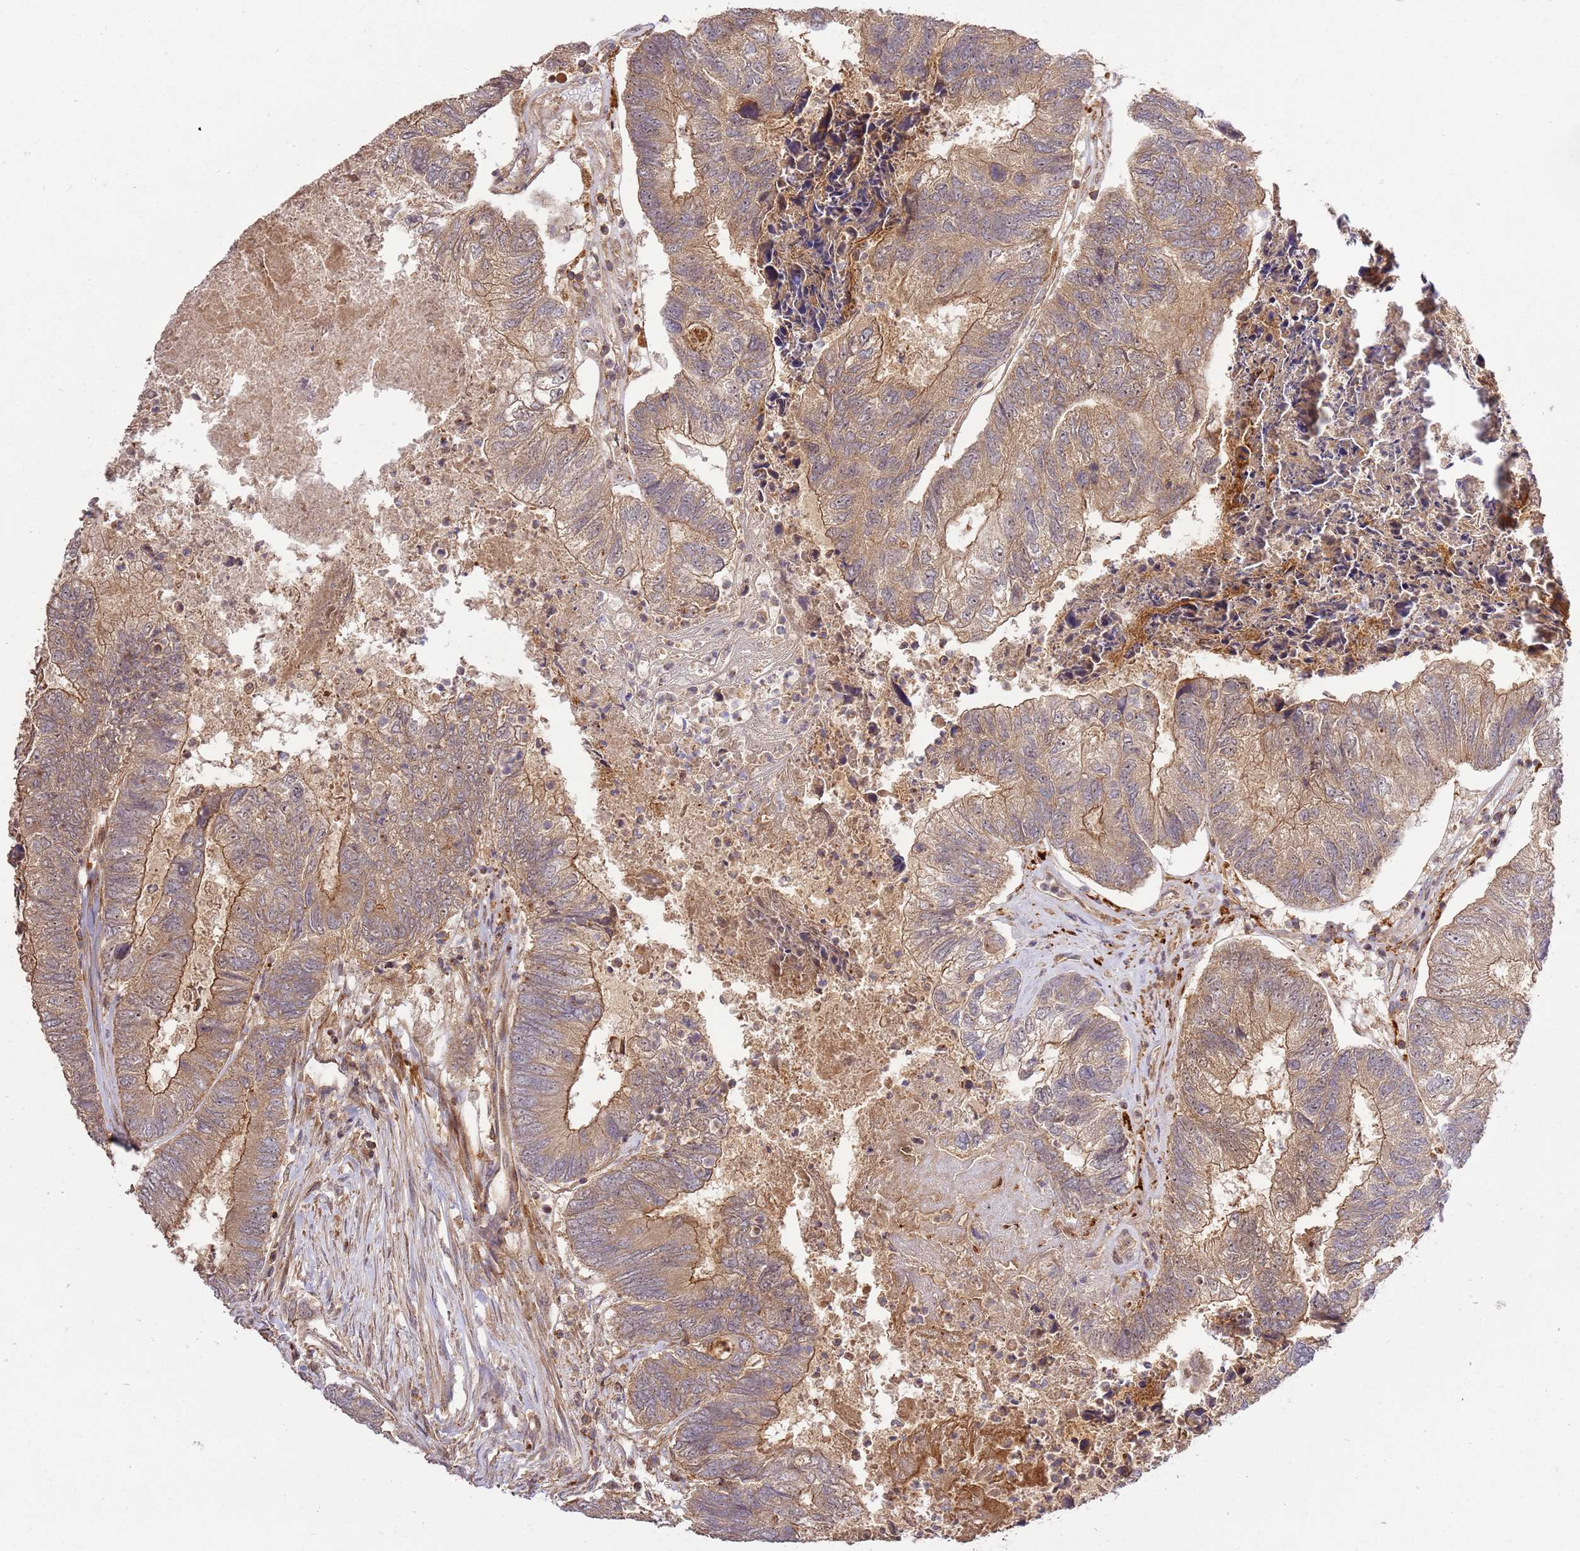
{"staining": {"intensity": "moderate", "quantity": "25%-75%", "location": "cytoplasmic/membranous"}, "tissue": "colorectal cancer", "cell_type": "Tumor cells", "image_type": "cancer", "snomed": [{"axis": "morphology", "description": "Adenocarcinoma, NOS"}, {"axis": "topography", "description": "Colon"}], "caption": "Colorectal cancer tissue exhibits moderate cytoplasmic/membranous positivity in approximately 25%-75% of tumor cells (DAB IHC with brightfield microscopy, high magnification).", "gene": "GAREM1", "patient": {"sex": "female", "age": 67}}